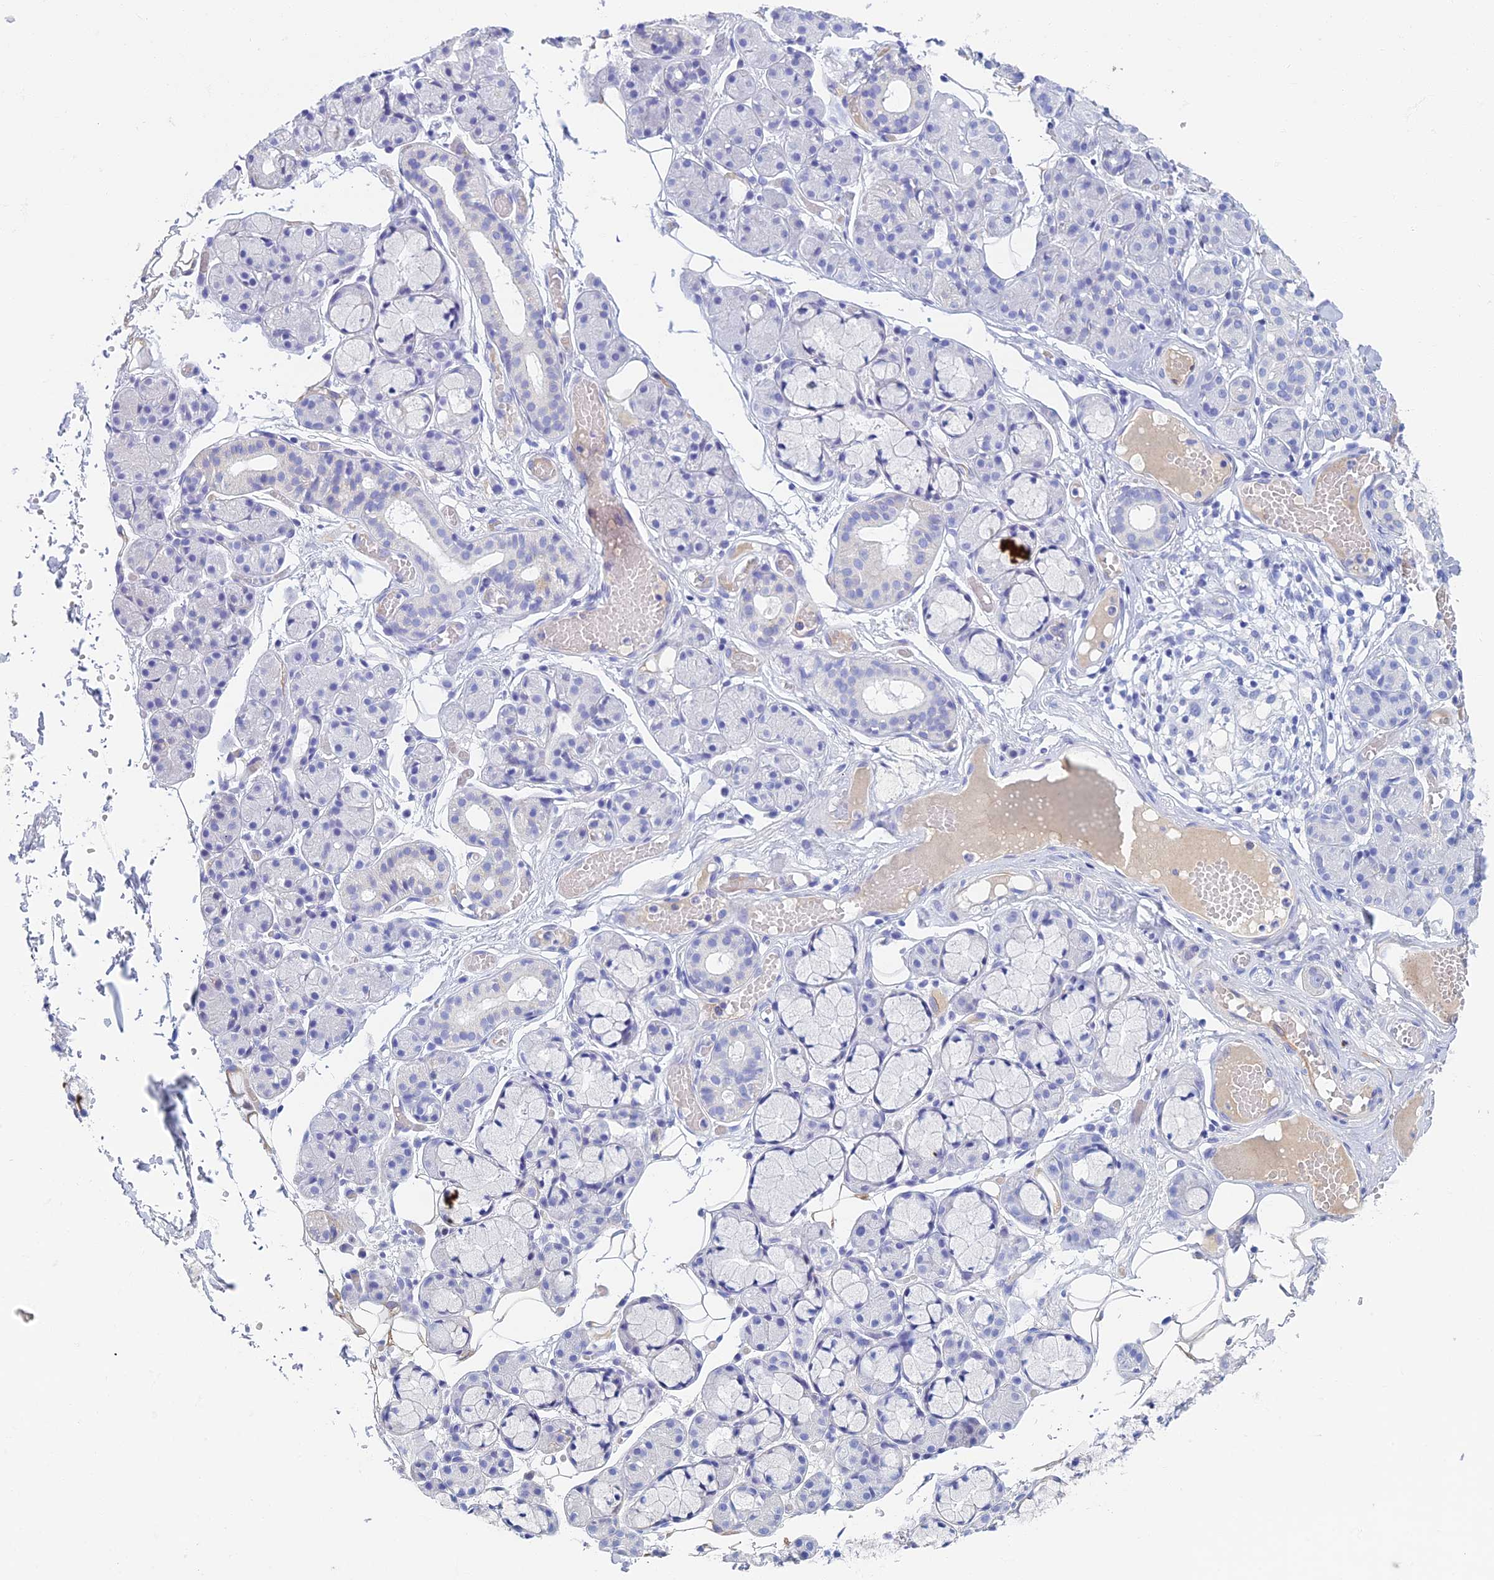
{"staining": {"intensity": "negative", "quantity": "none", "location": "none"}, "tissue": "salivary gland", "cell_type": "Glandular cells", "image_type": "normal", "snomed": [{"axis": "morphology", "description": "Normal tissue, NOS"}, {"axis": "topography", "description": "Salivary gland"}], "caption": "DAB (3,3'-diaminobenzidine) immunohistochemical staining of unremarkable salivary gland demonstrates no significant expression in glandular cells.", "gene": "ETFRF1", "patient": {"sex": "male", "age": 63}}